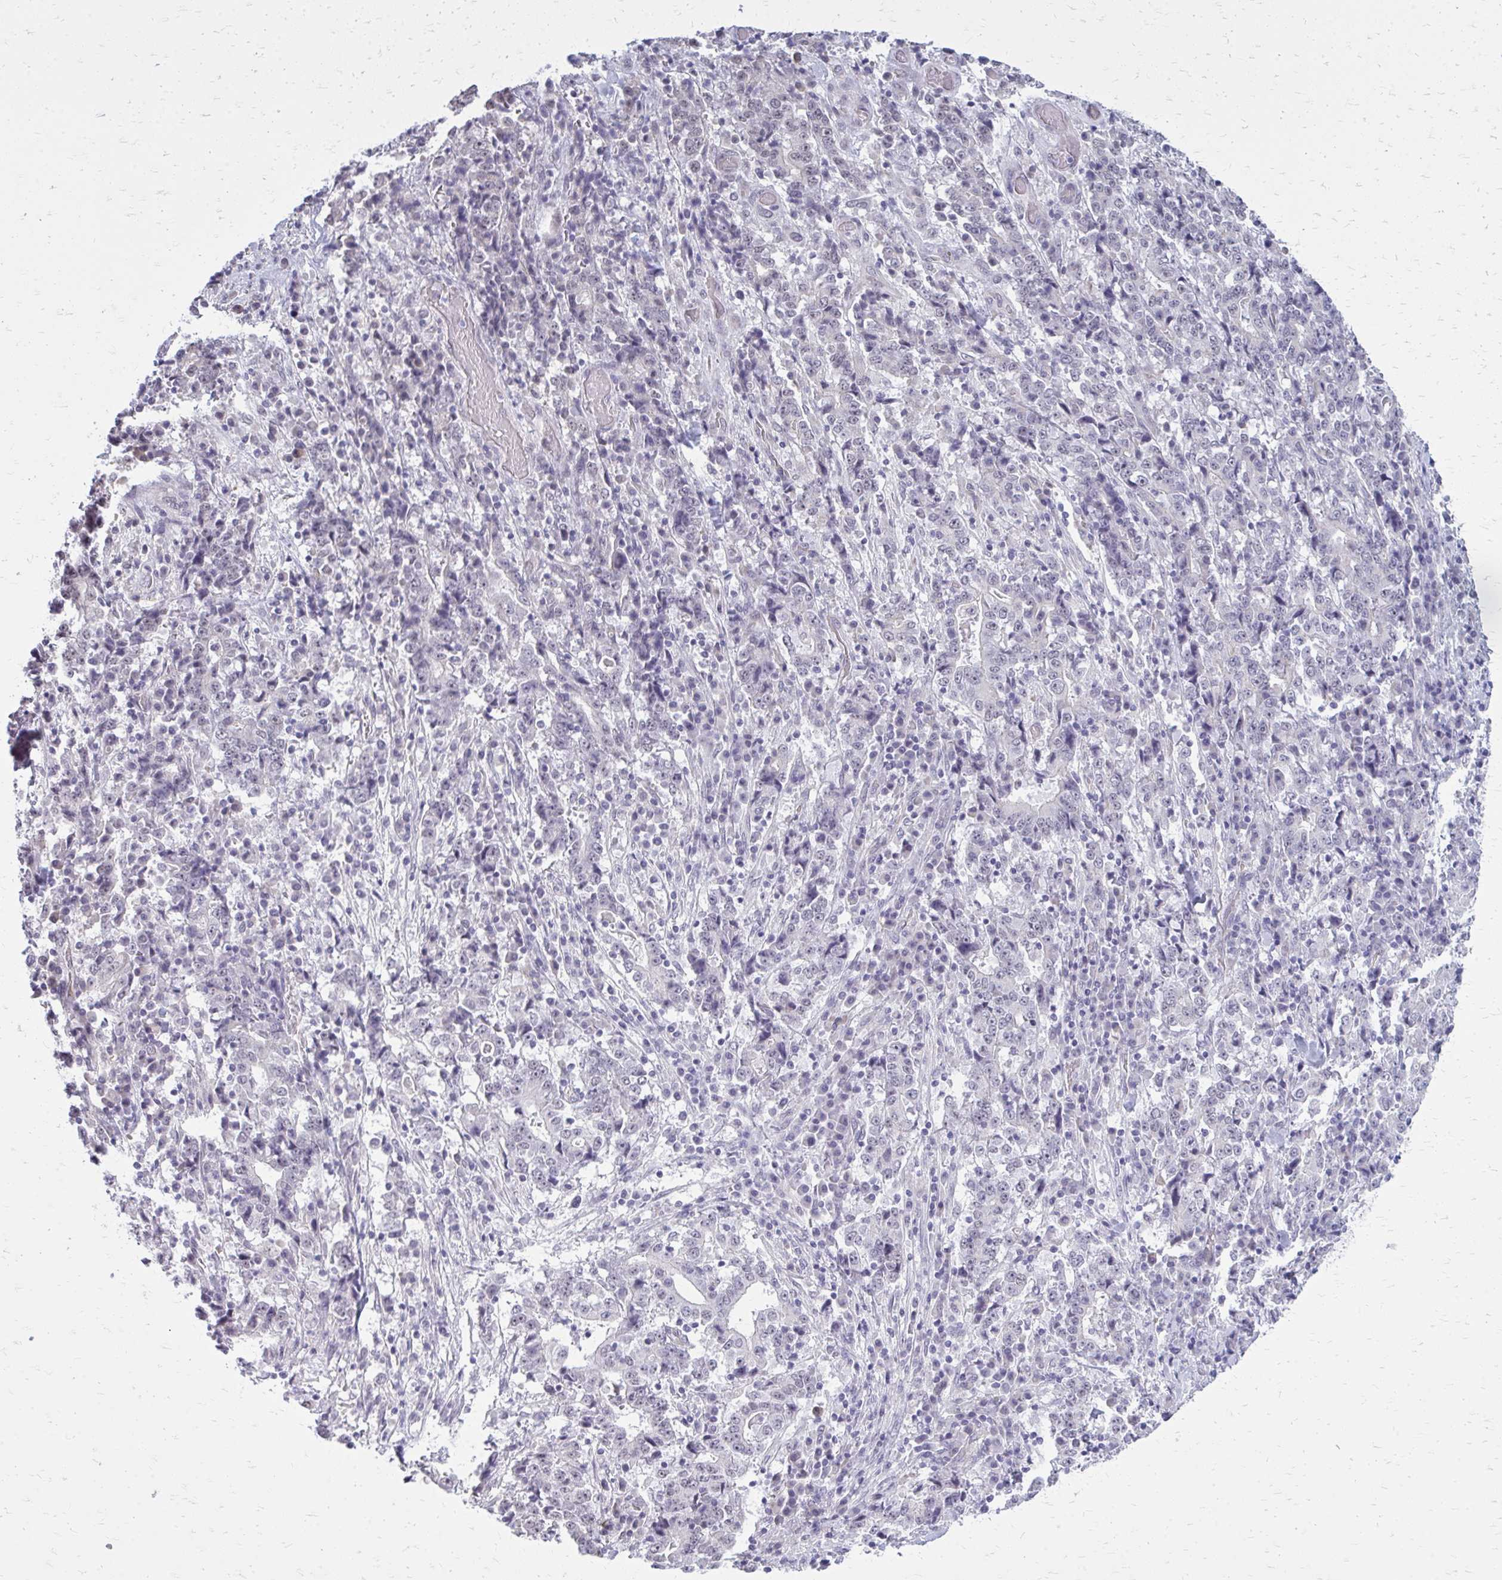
{"staining": {"intensity": "negative", "quantity": "none", "location": "none"}, "tissue": "stomach cancer", "cell_type": "Tumor cells", "image_type": "cancer", "snomed": [{"axis": "morphology", "description": "Normal tissue, NOS"}, {"axis": "morphology", "description": "Adenocarcinoma, NOS"}, {"axis": "topography", "description": "Stomach, upper"}, {"axis": "topography", "description": "Stomach"}], "caption": "Tumor cells are negative for brown protein staining in stomach adenocarcinoma.", "gene": "PLCB1", "patient": {"sex": "male", "age": 59}}